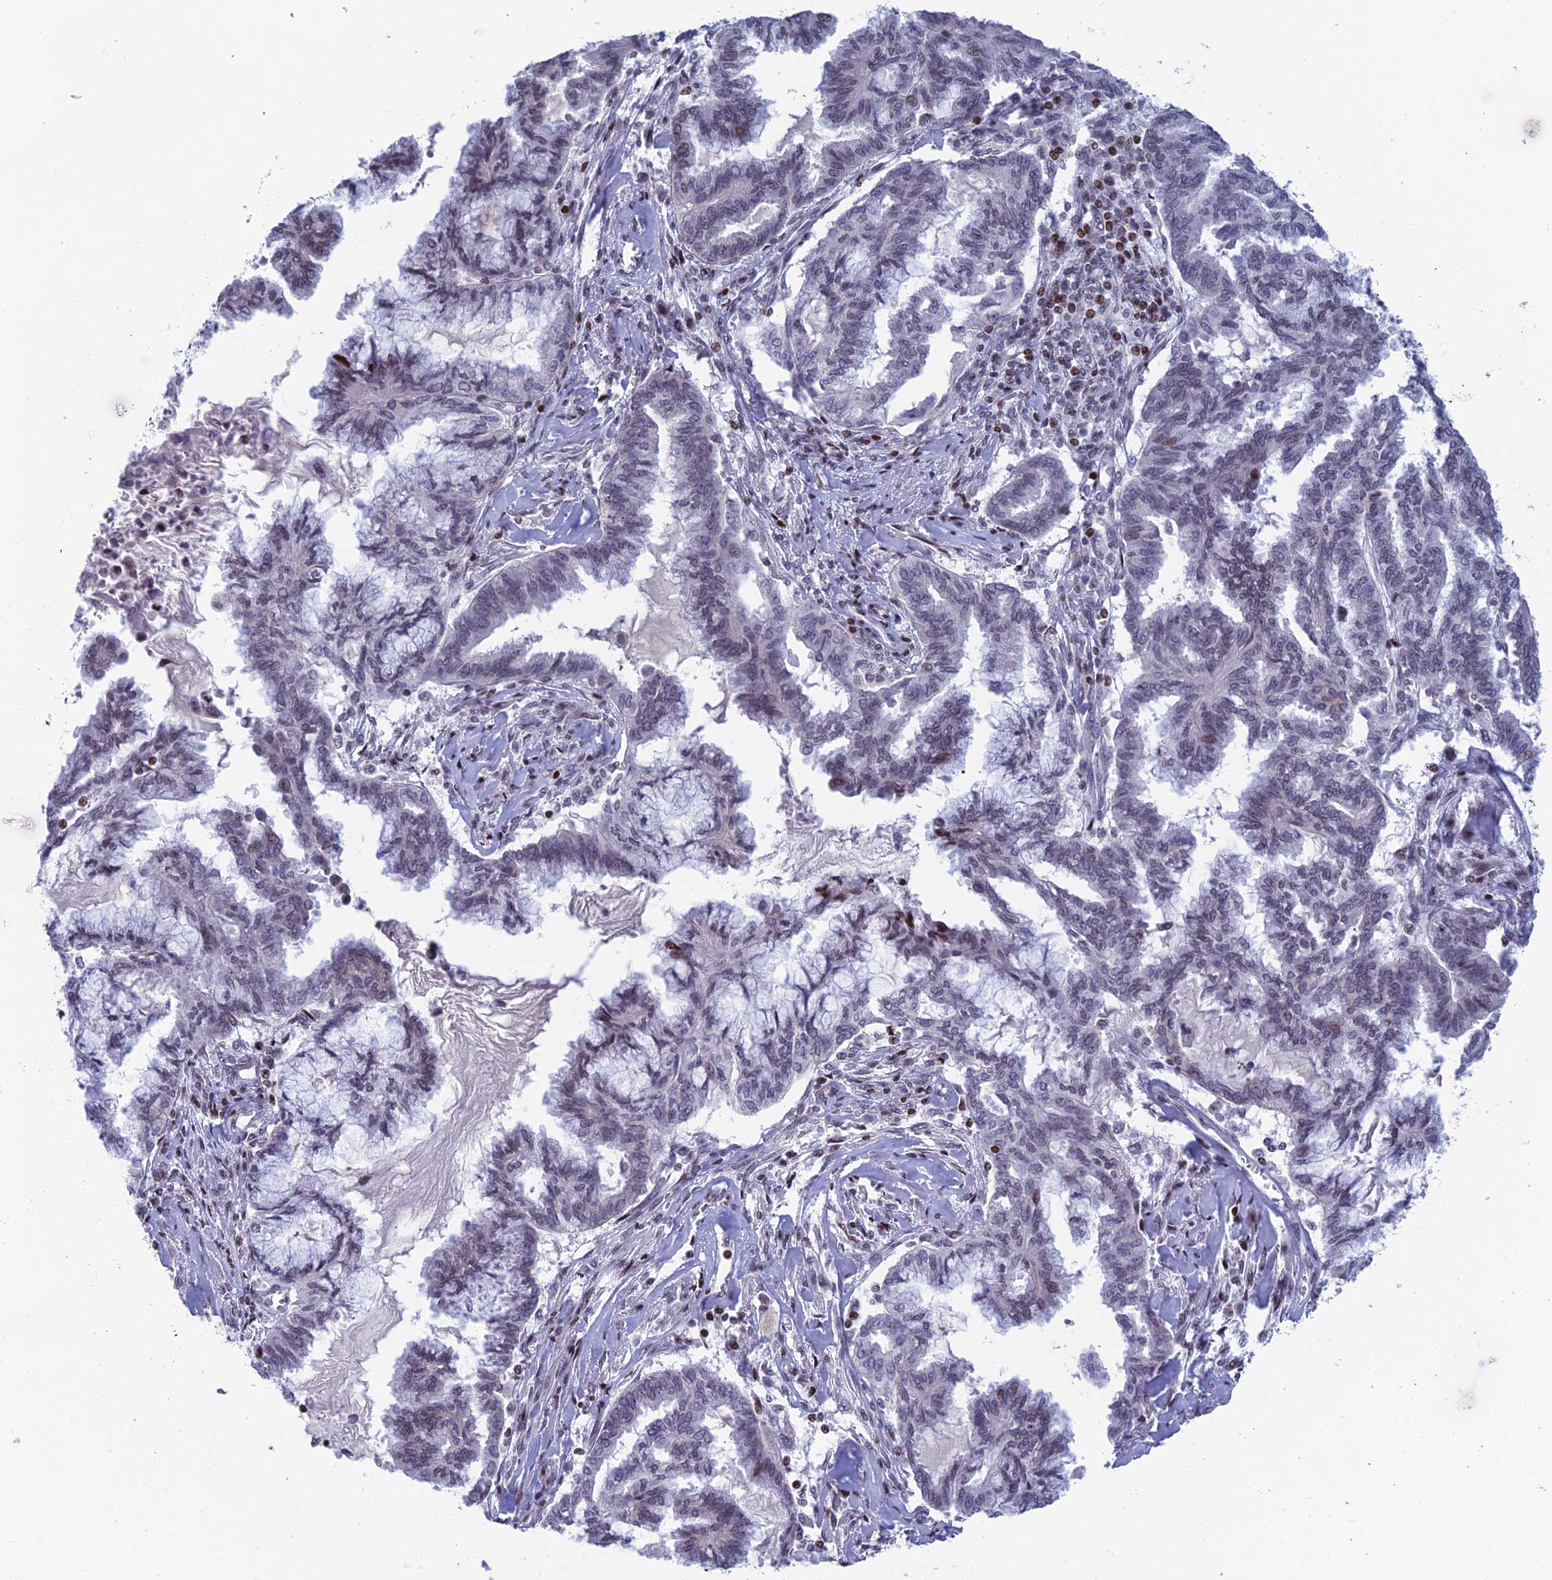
{"staining": {"intensity": "negative", "quantity": "none", "location": "none"}, "tissue": "endometrial cancer", "cell_type": "Tumor cells", "image_type": "cancer", "snomed": [{"axis": "morphology", "description": "Adenocarcinoma, NOS"}, {"axis": "topography", "description": "Endometrium"}], "caption": "Immunohistochemistry (IHC) photomicrograph of neoplastic tissue: human endometrial cancer (adenocarcinoma) stained with DAB reveals no significant protein staining in tumor cells.", "gene": "AFF3", "patient": {"sex": "female", "age": 86}}